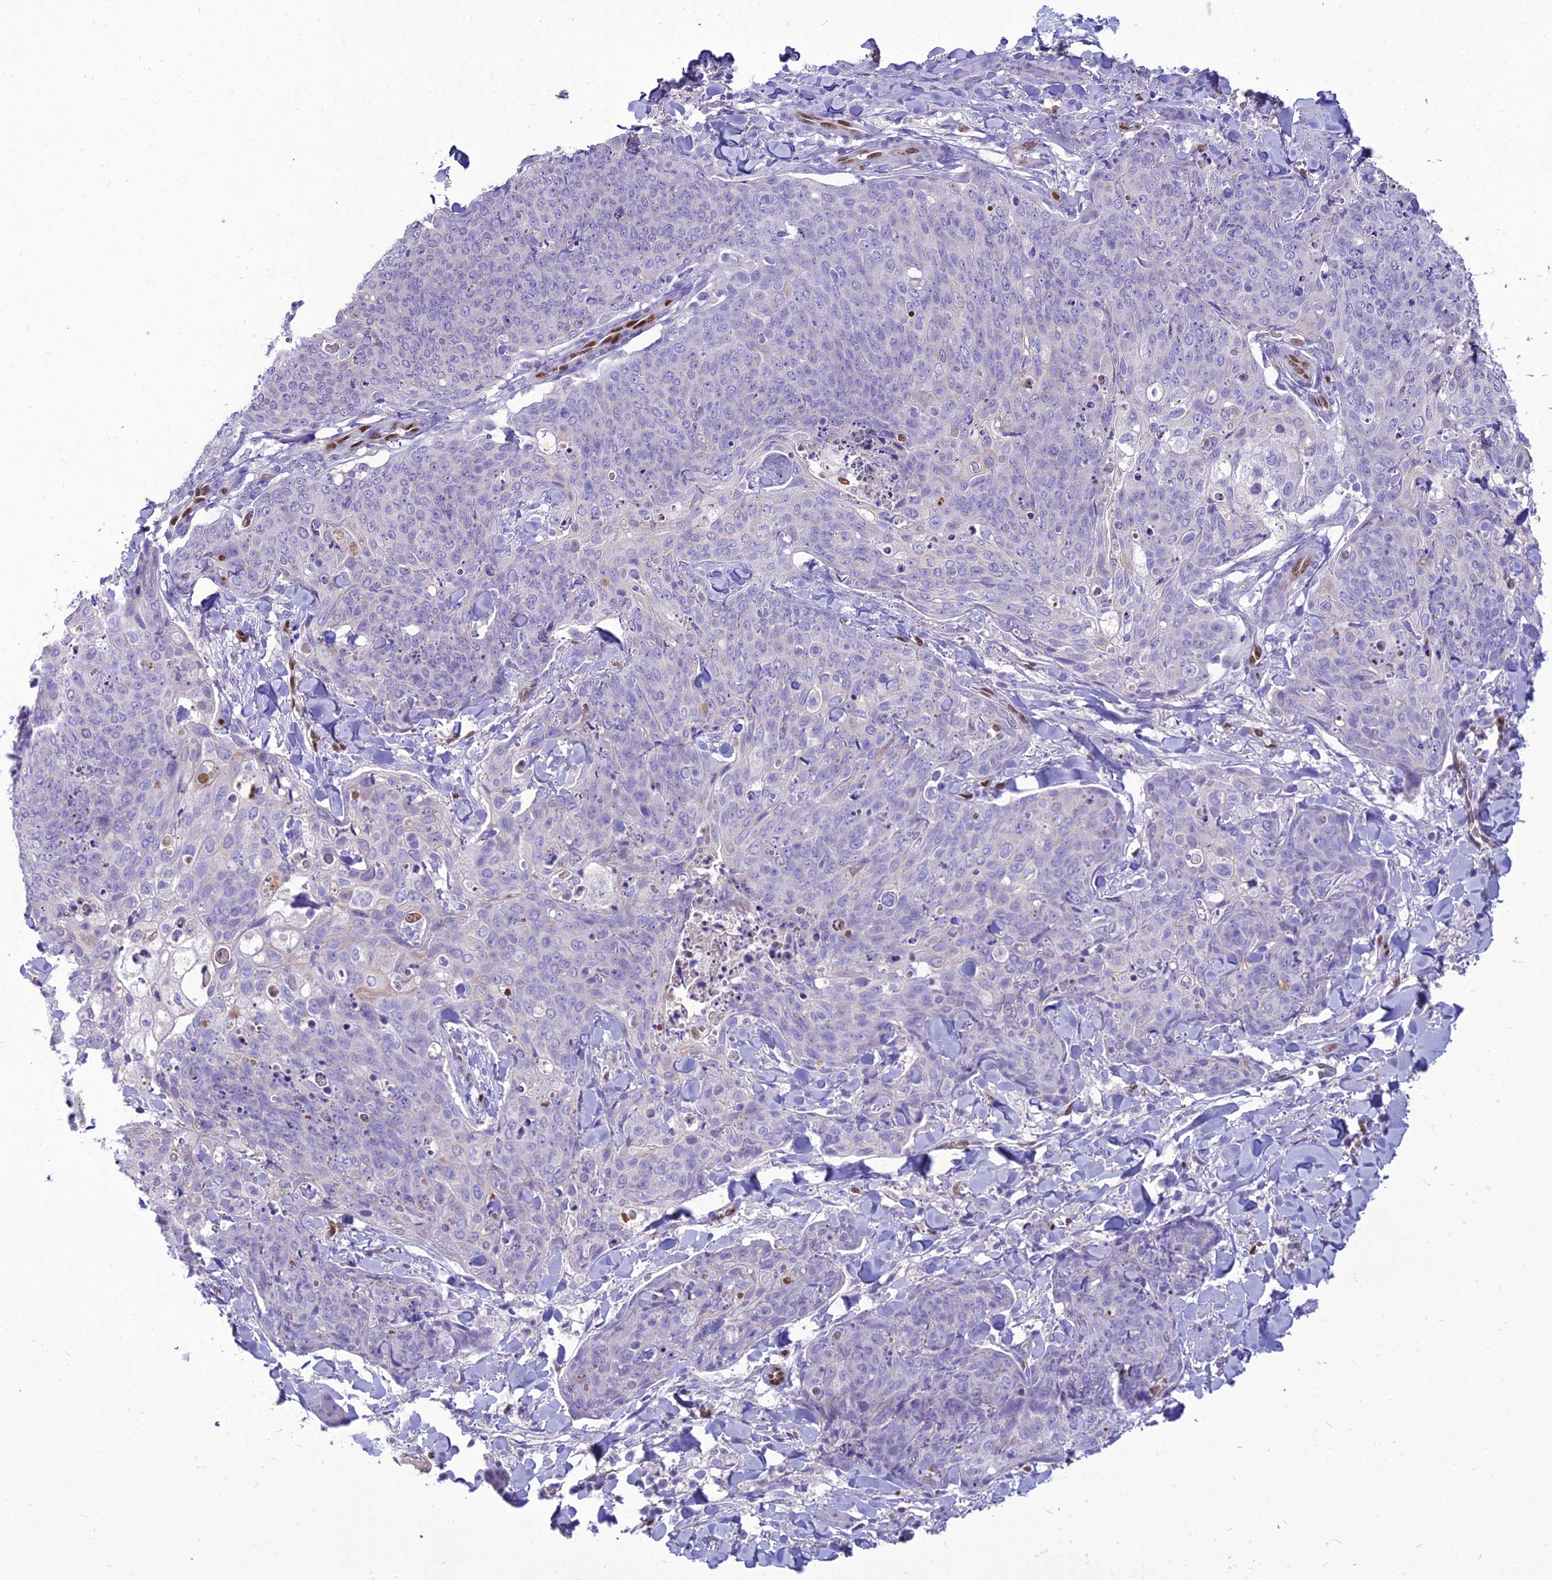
{"staining": {"intensity": "negative", "quantity": "none", "location": "none"}, "tissue": "skin cancer", "cell_type": "Tumor cells", "image_type": "cancer", "snomed": [{"axis": "morphology", "description": "Squamous cell carcinoma, NOS"}, {"axis": "topography", "description": "Skin"}, {"axis": "topography", "description": "Vulva"}], "caption": "Immunohistochemistry histopathology image of neoplastic tissue: human squamous cell carcinoma (skin) stained with DAB displays no significant protein positivity in tumor cells.", "gene": "NOVA2", "patient": {"sex": "female", "age": 85}}